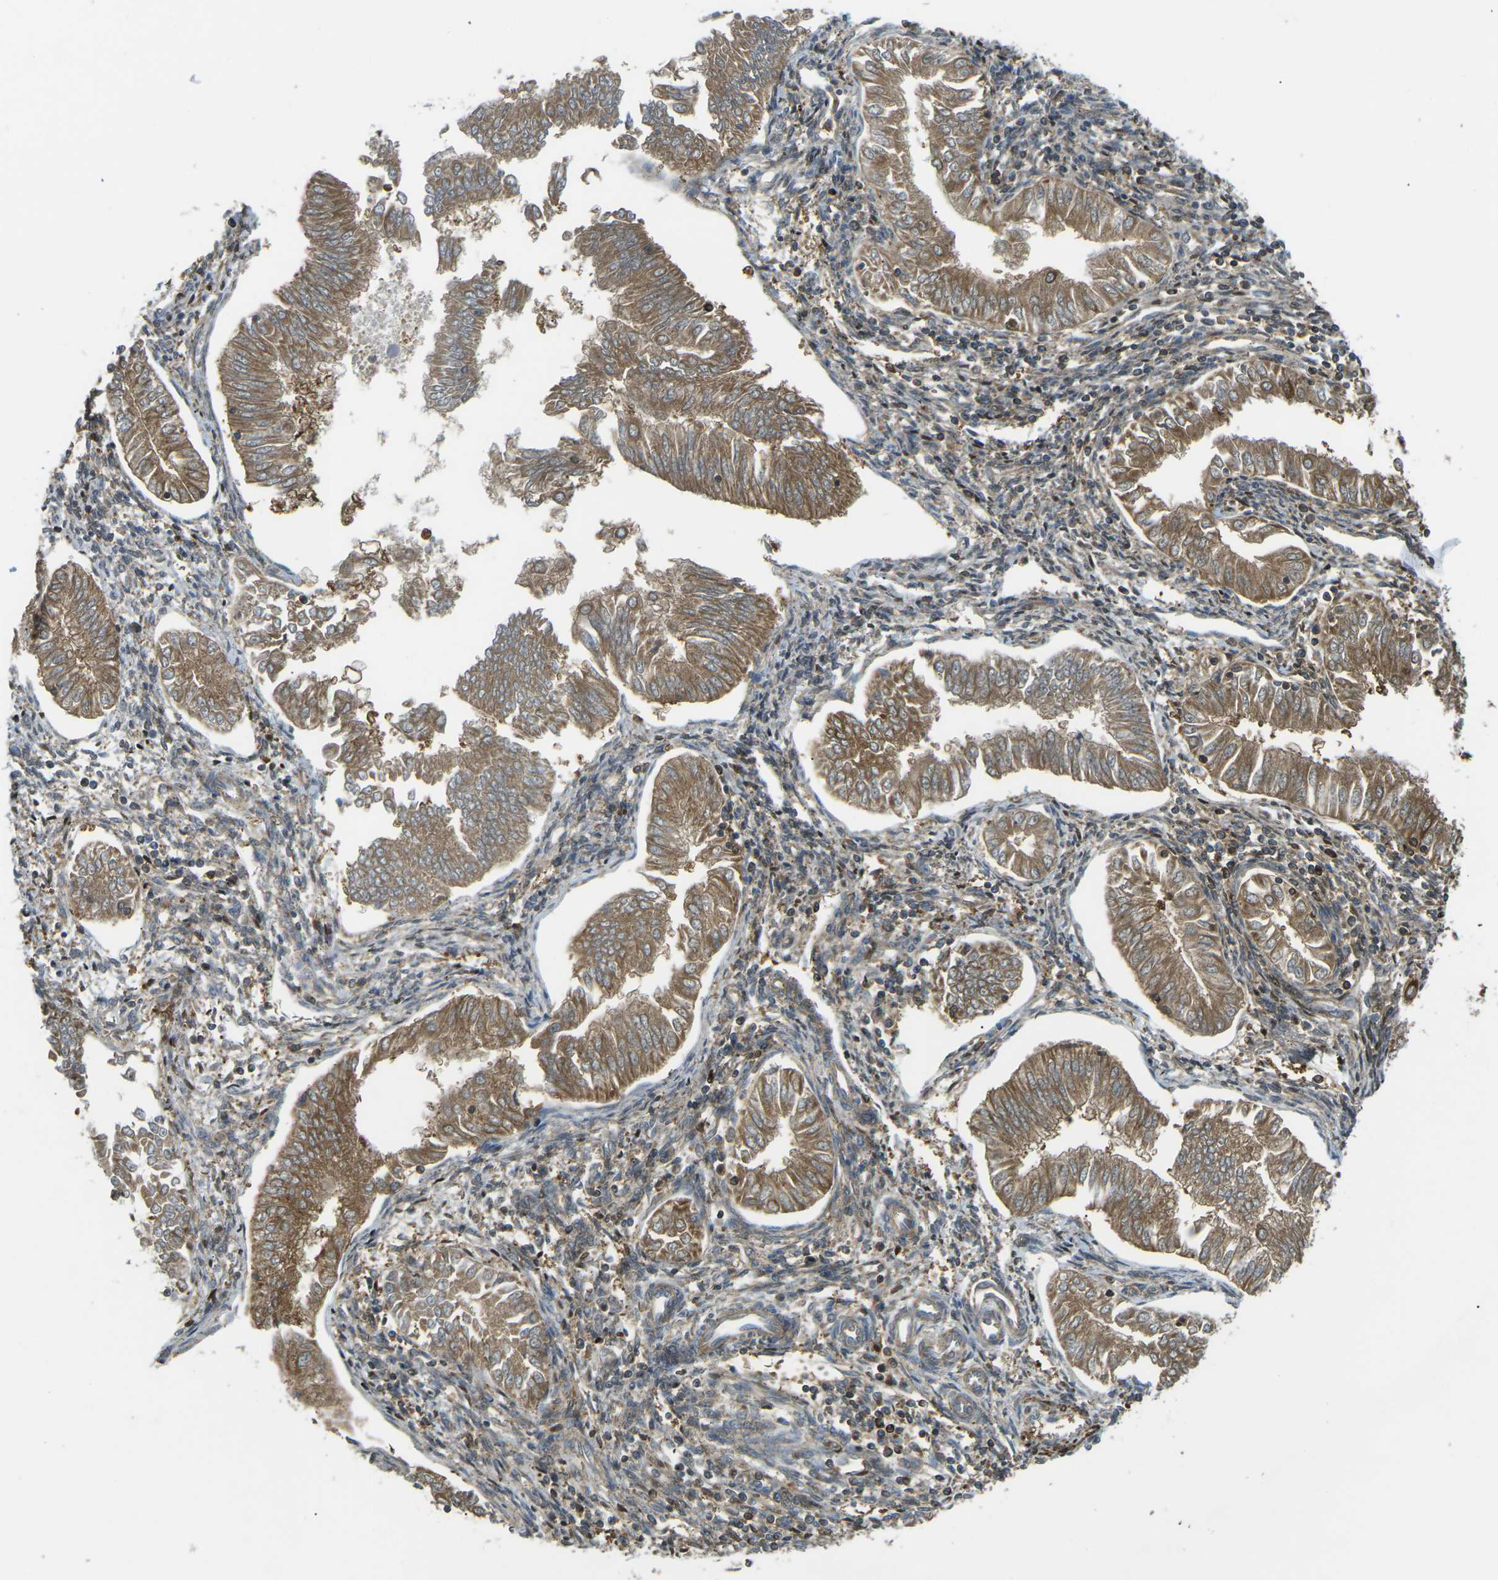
{"staining": {"intensity": "moderate", "quantity": ">75%", "location": "cytoplasmic/membranous"}, "tissue": "endometrial cancer", "cell_type": "Tumor cells", "image_type": "cancer", "snomed": [{"axis": "morphology", "description": "Adenocarcinoma, NOS"}, {"axis": "topography", "description": "Endometrium"}], "caption": "Moderate cytoplasmic/membranous expression for a protein is present in approximately >75% of tumor cells of endometrial cancer (adenocarcinoma) using immunohistochemistry (IHC).", "gene": "PIEZO2", "patient": {"sex": "female", "age": 53}}